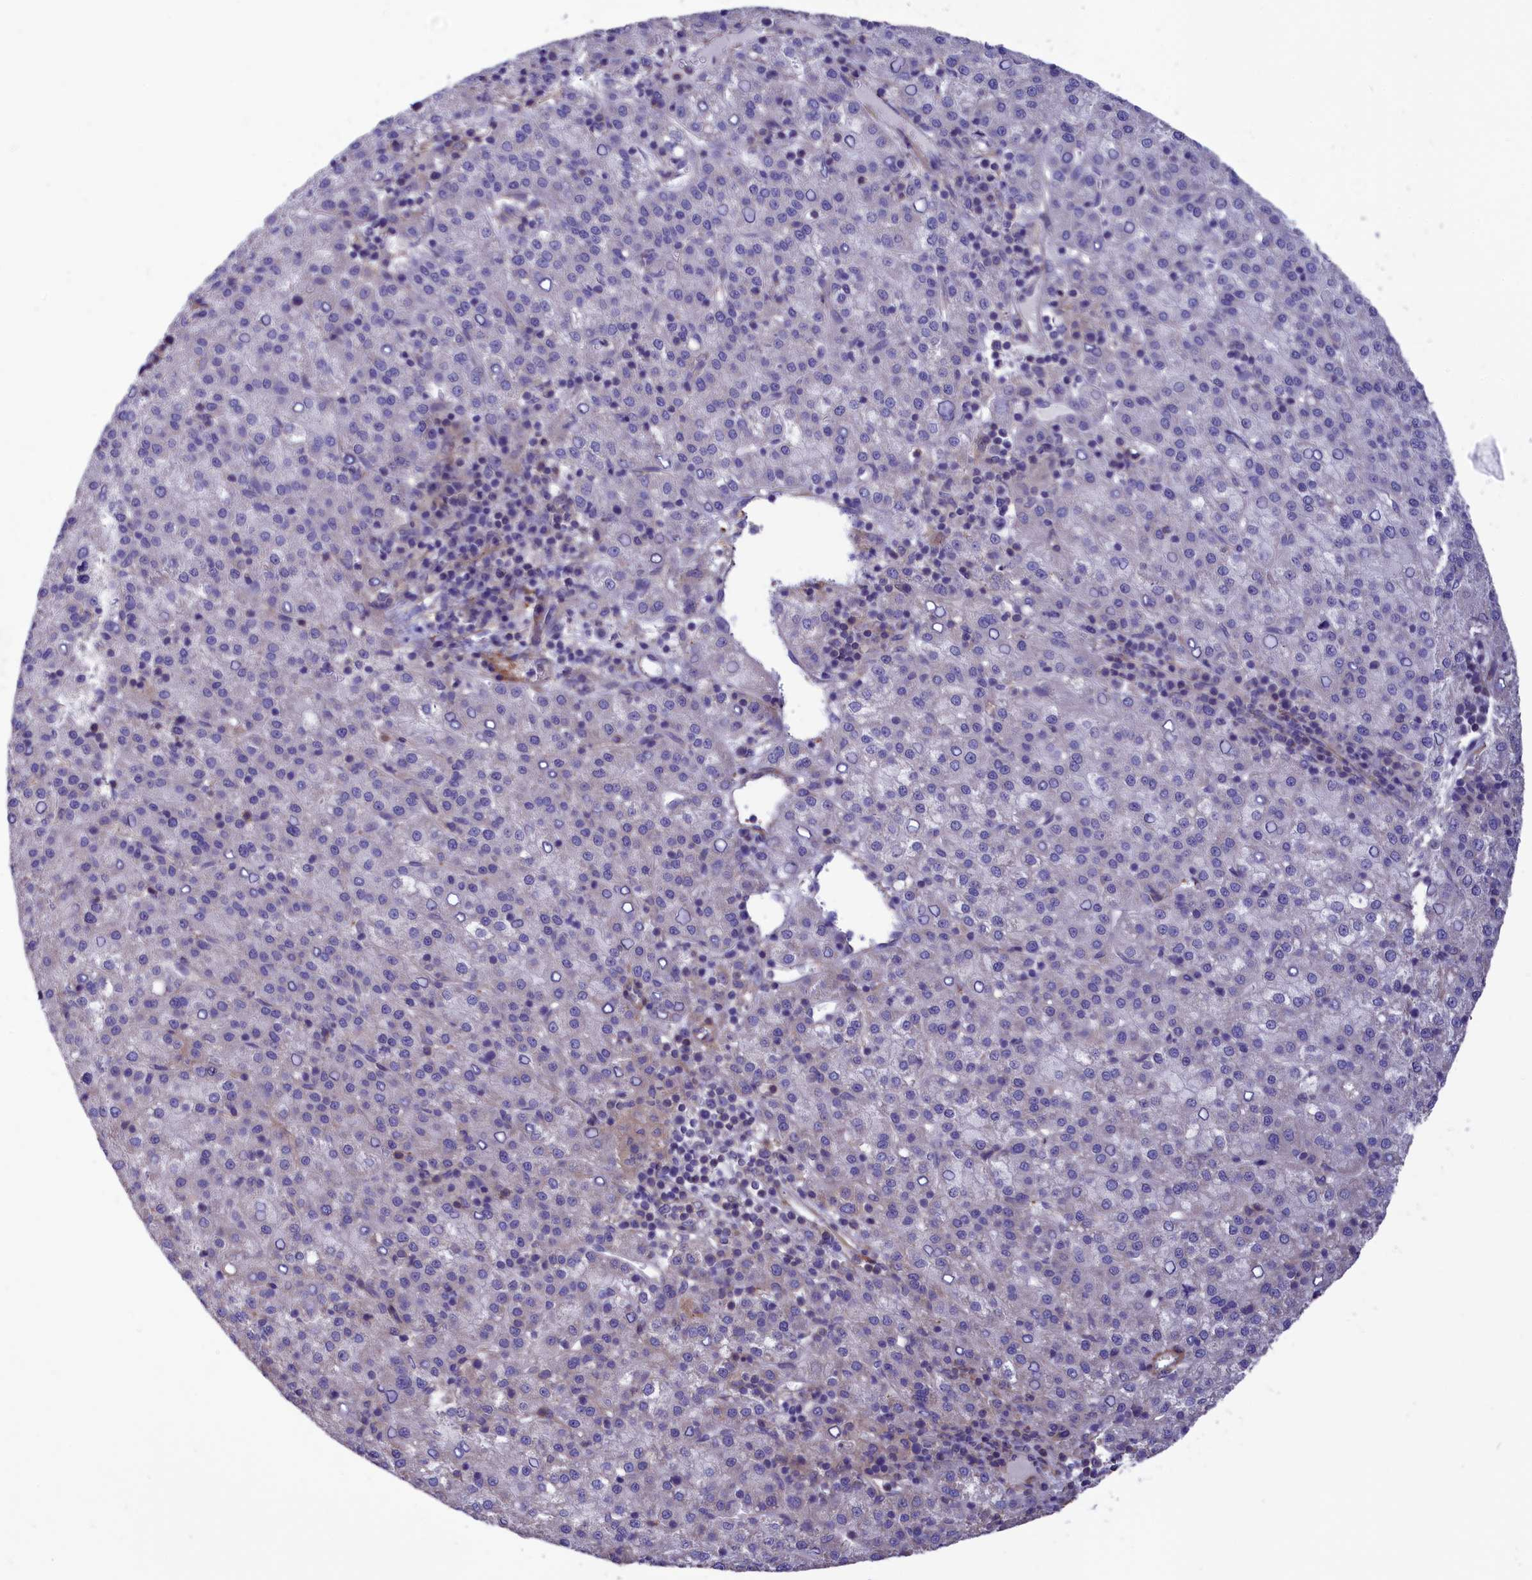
{"staining": {"intensity": "weak", "quantity": "<25%", "location": "cytoplasmic/membranous"}, "tissue": "liver cancer", "cell_type": "Tumor cells", "image_type": "cancer", "snomed": [{"axis": "morphology", "description": "Carcinoma, Hepatocellular, NOS"}, {"axis": "topography", "description": "Liver"}], "caption": "A photomicrograph of human liver cancer is negative for staining in tumor cells. (Brightfield microscopy of DAB (3,3'-diaminobenzidine) immunohistochemistry at high magnification).", "gene": "AMDHD2", "patient": {"sex": "female", "age": 58}}